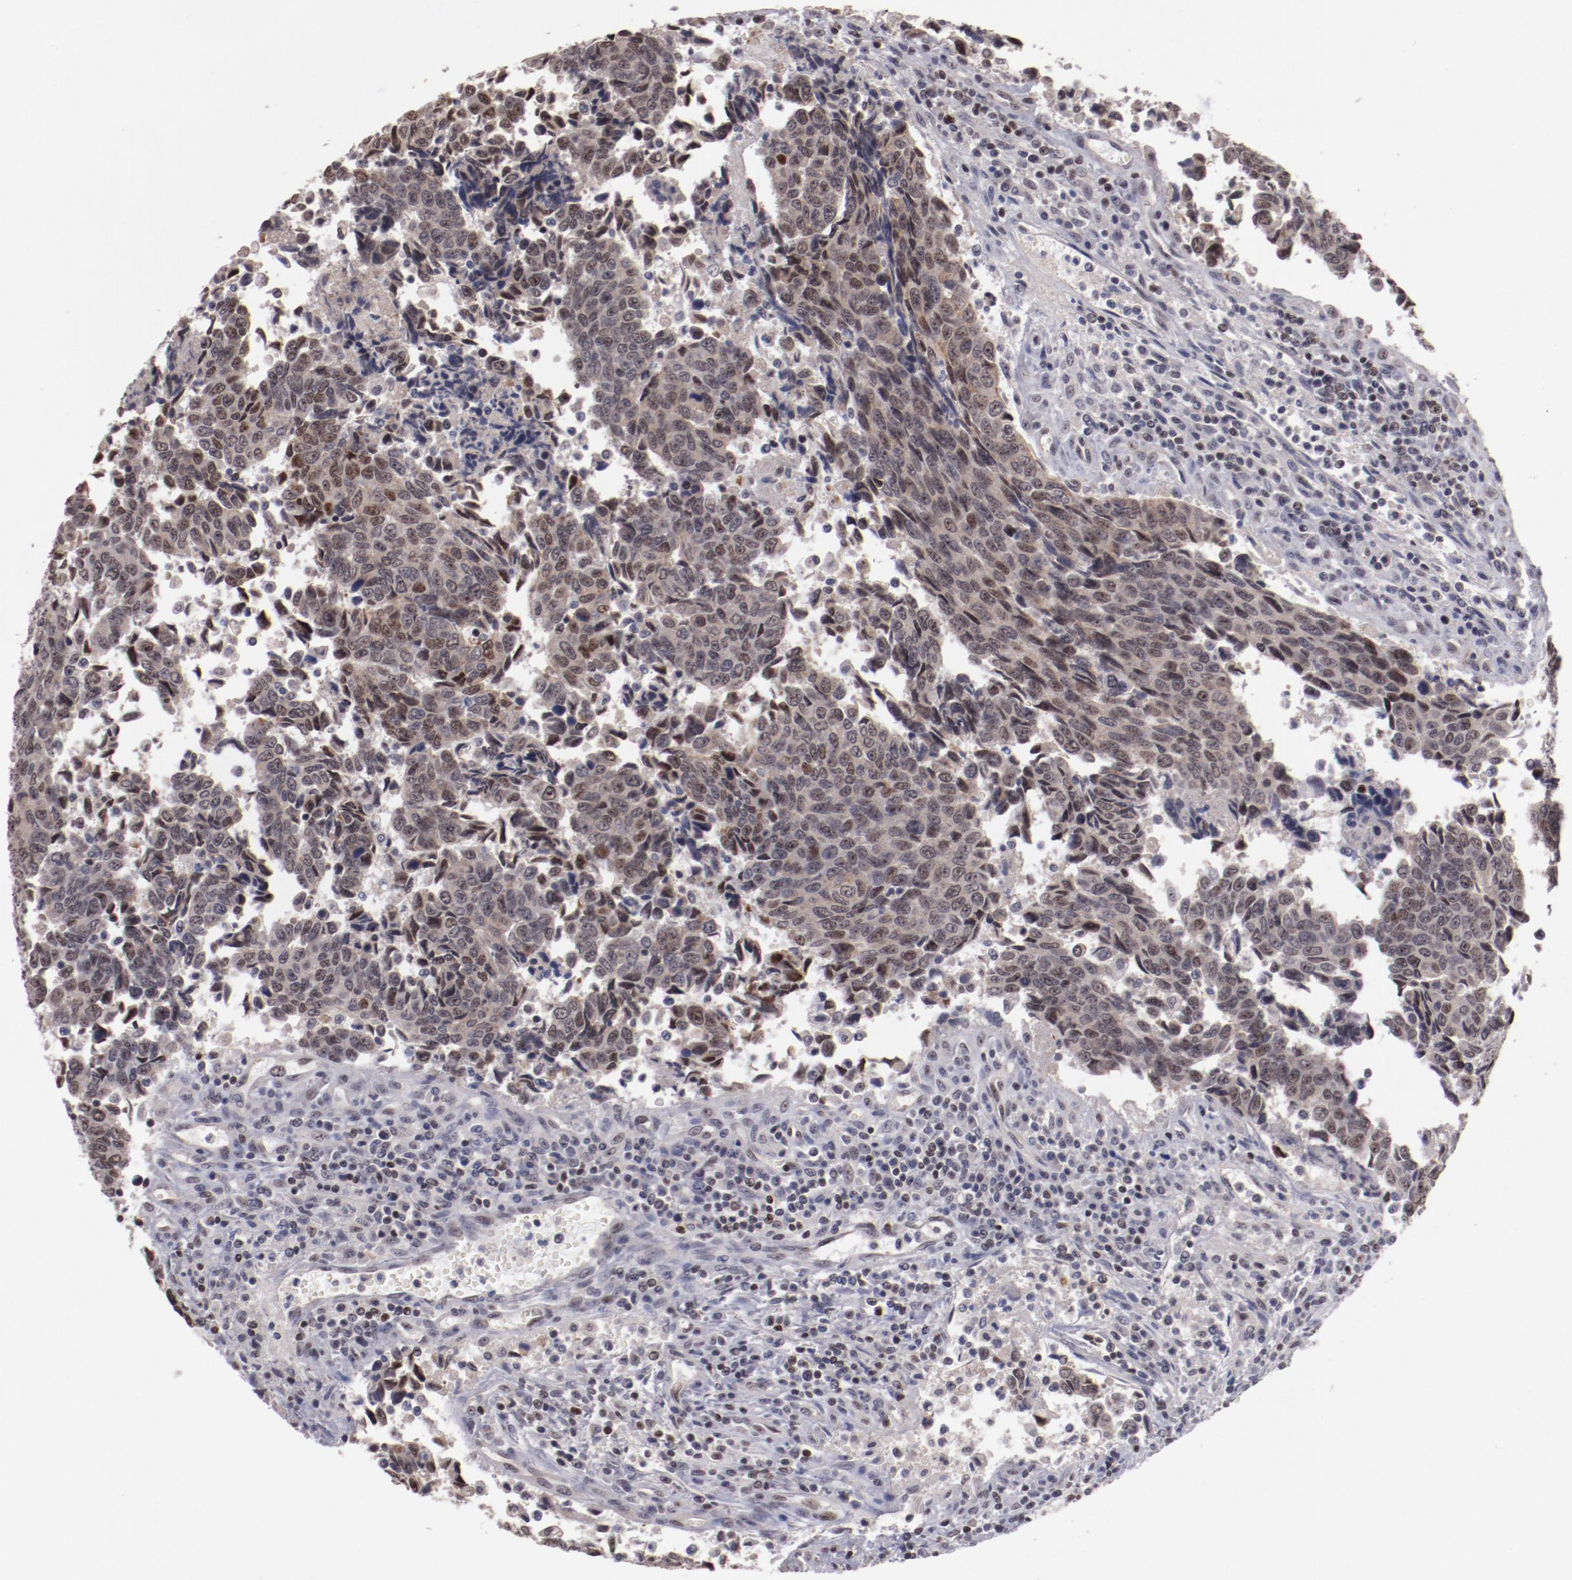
{"staining": {"intensity": "moderate", "quantity": "25%-75%", "location": "cytoplasmic/membranous,nuclear"}, "tissue": "urothelial cancer", "cell_type": "Tumor cells", "image_type": "cancer", "snomed": [{"axis": "morphology", "description": "Urothelial carcinoma, High grade"}, {"axis": "topography", "description": "Urinary bladder"}], "caption": "About 25%-75% of tumor cells in urothelial cancer exhibit moderate cytoplasmic/membranous and nuclear protein staining as visualized by brown immunohistochemical staining.", "gene": "DDX24", "patient": {"sex": "male", "age": 86}}